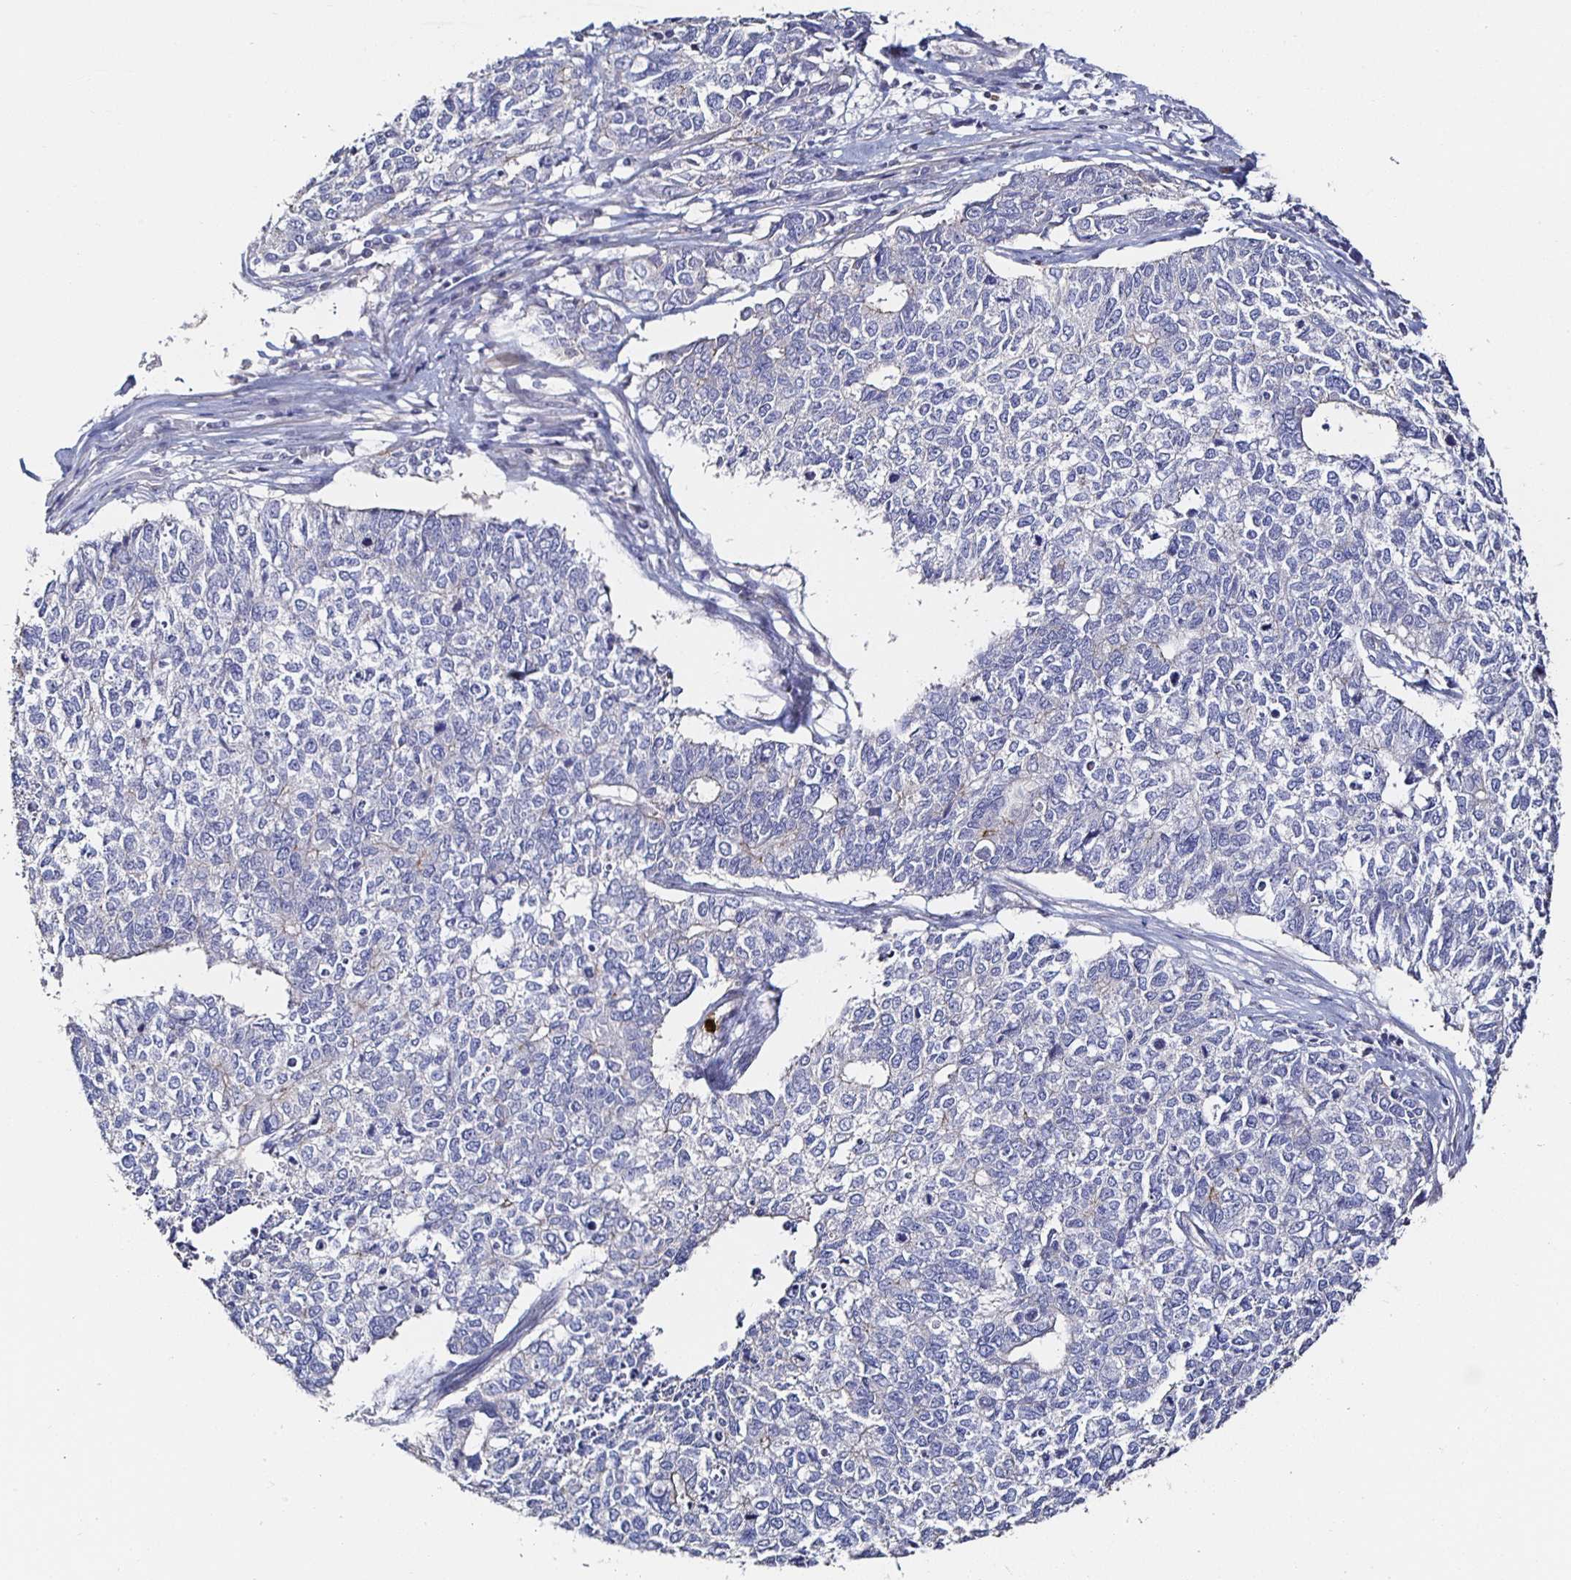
{"staining": {"intensity": "negative", "quantity": "none", "location": "none"}, "tissue": "cervical cancer", "cell_type": "Tumor cells", "image_type": "cancer", "snomed": [{"axis": "morphology", "description": "Adenocarcinoma, NOS"}, {"axis": "topography", "description": "Cervix"}], "caption": "Micrograph shows no significant protein expression in tumor cells of cervical adenocarcinoma.", "gene": "TLR4", "patient": {"sex": "female", "age": 63}}